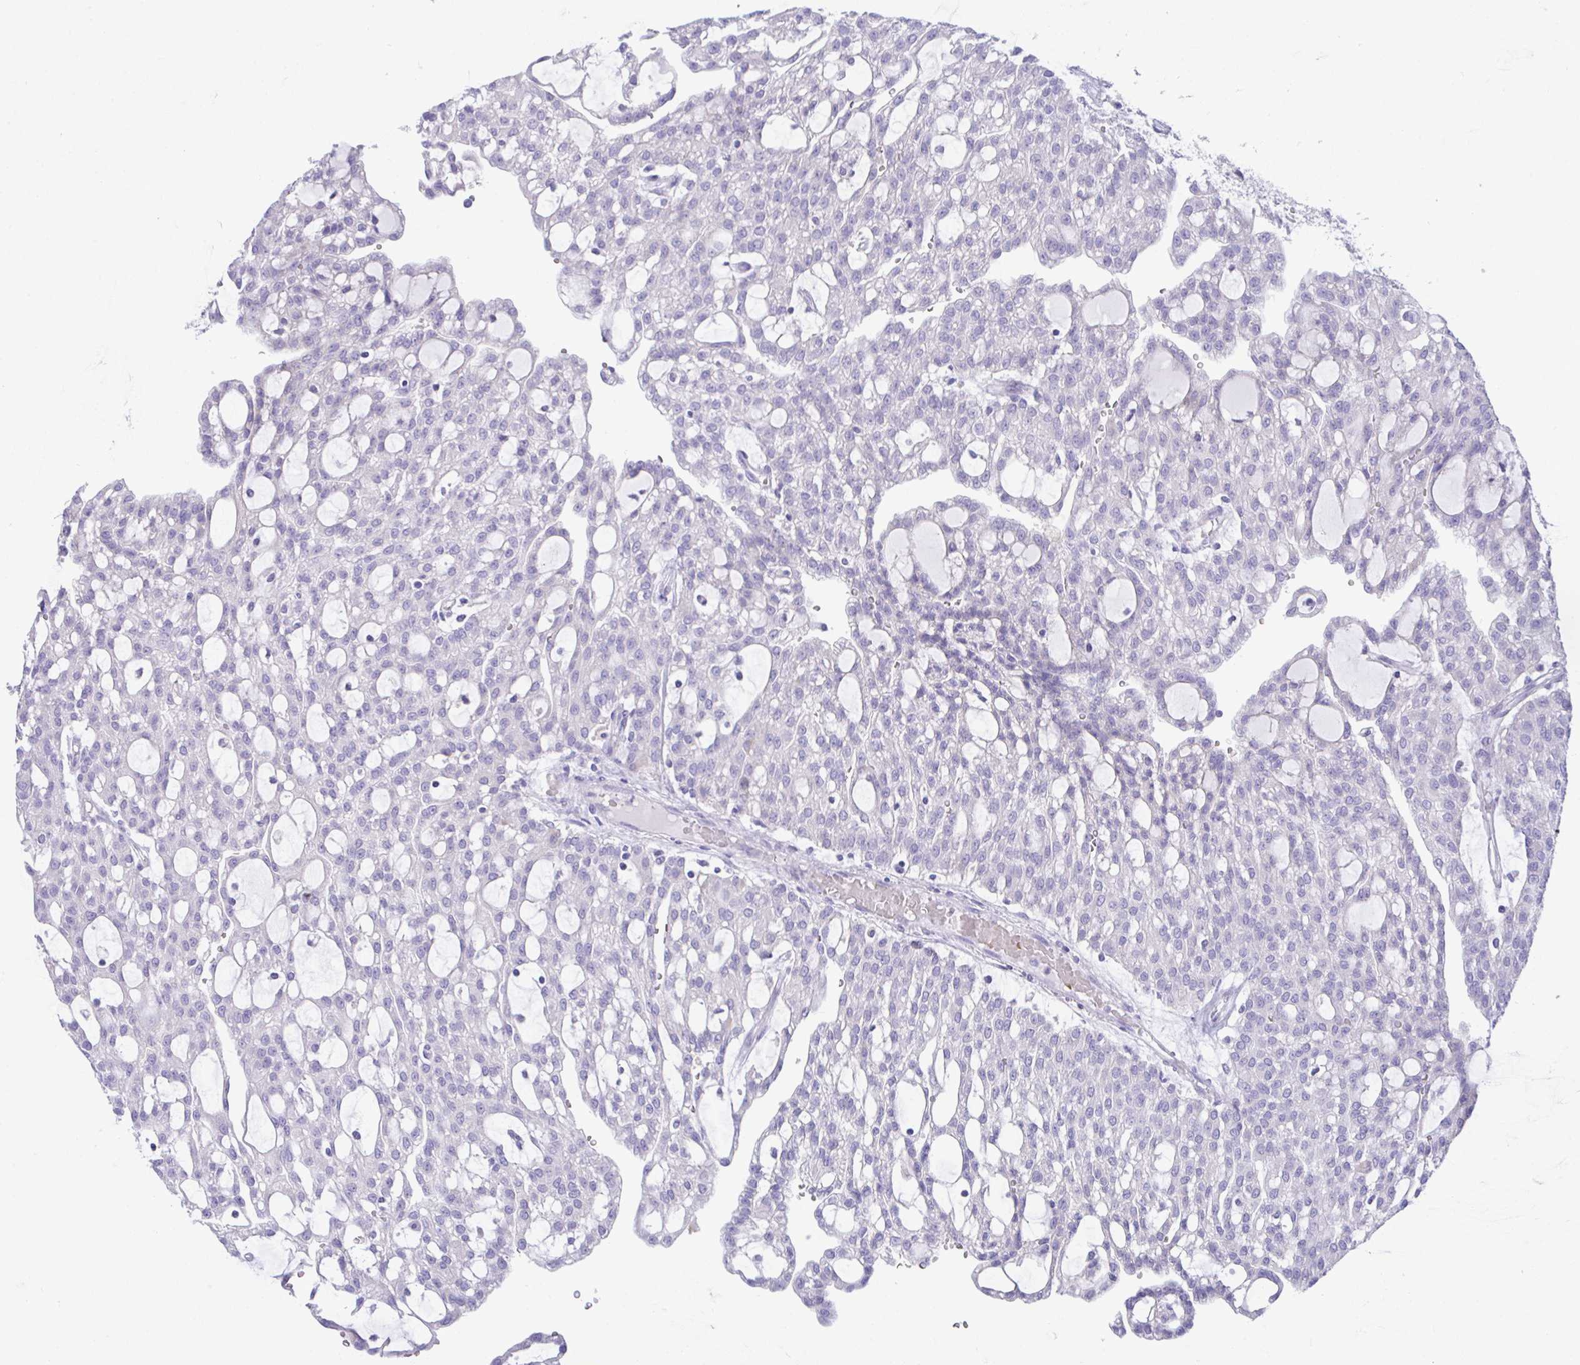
{"staining": {"intensity": "negative", "quantity": "none", "location": "none"}, "tissue": "renal cancer", "cell_type": "Tumor cells", "image_type": "cancer", "snomed": [{"axis": "morphology", "description": "Adenocarcinoma, NOS"}, {"axis": "topography", "description": "Kidney"}], "caption": "Immunohistochemical staining of renal cancer (adenocarcinoma) demonstrates no significant expression in tumor cells. (DAB immunohistochemistry (IHC) with hematoxylin counter stain).", "gene": "PLEKHH1", "patient": {"sex": "male", "age": 63}}